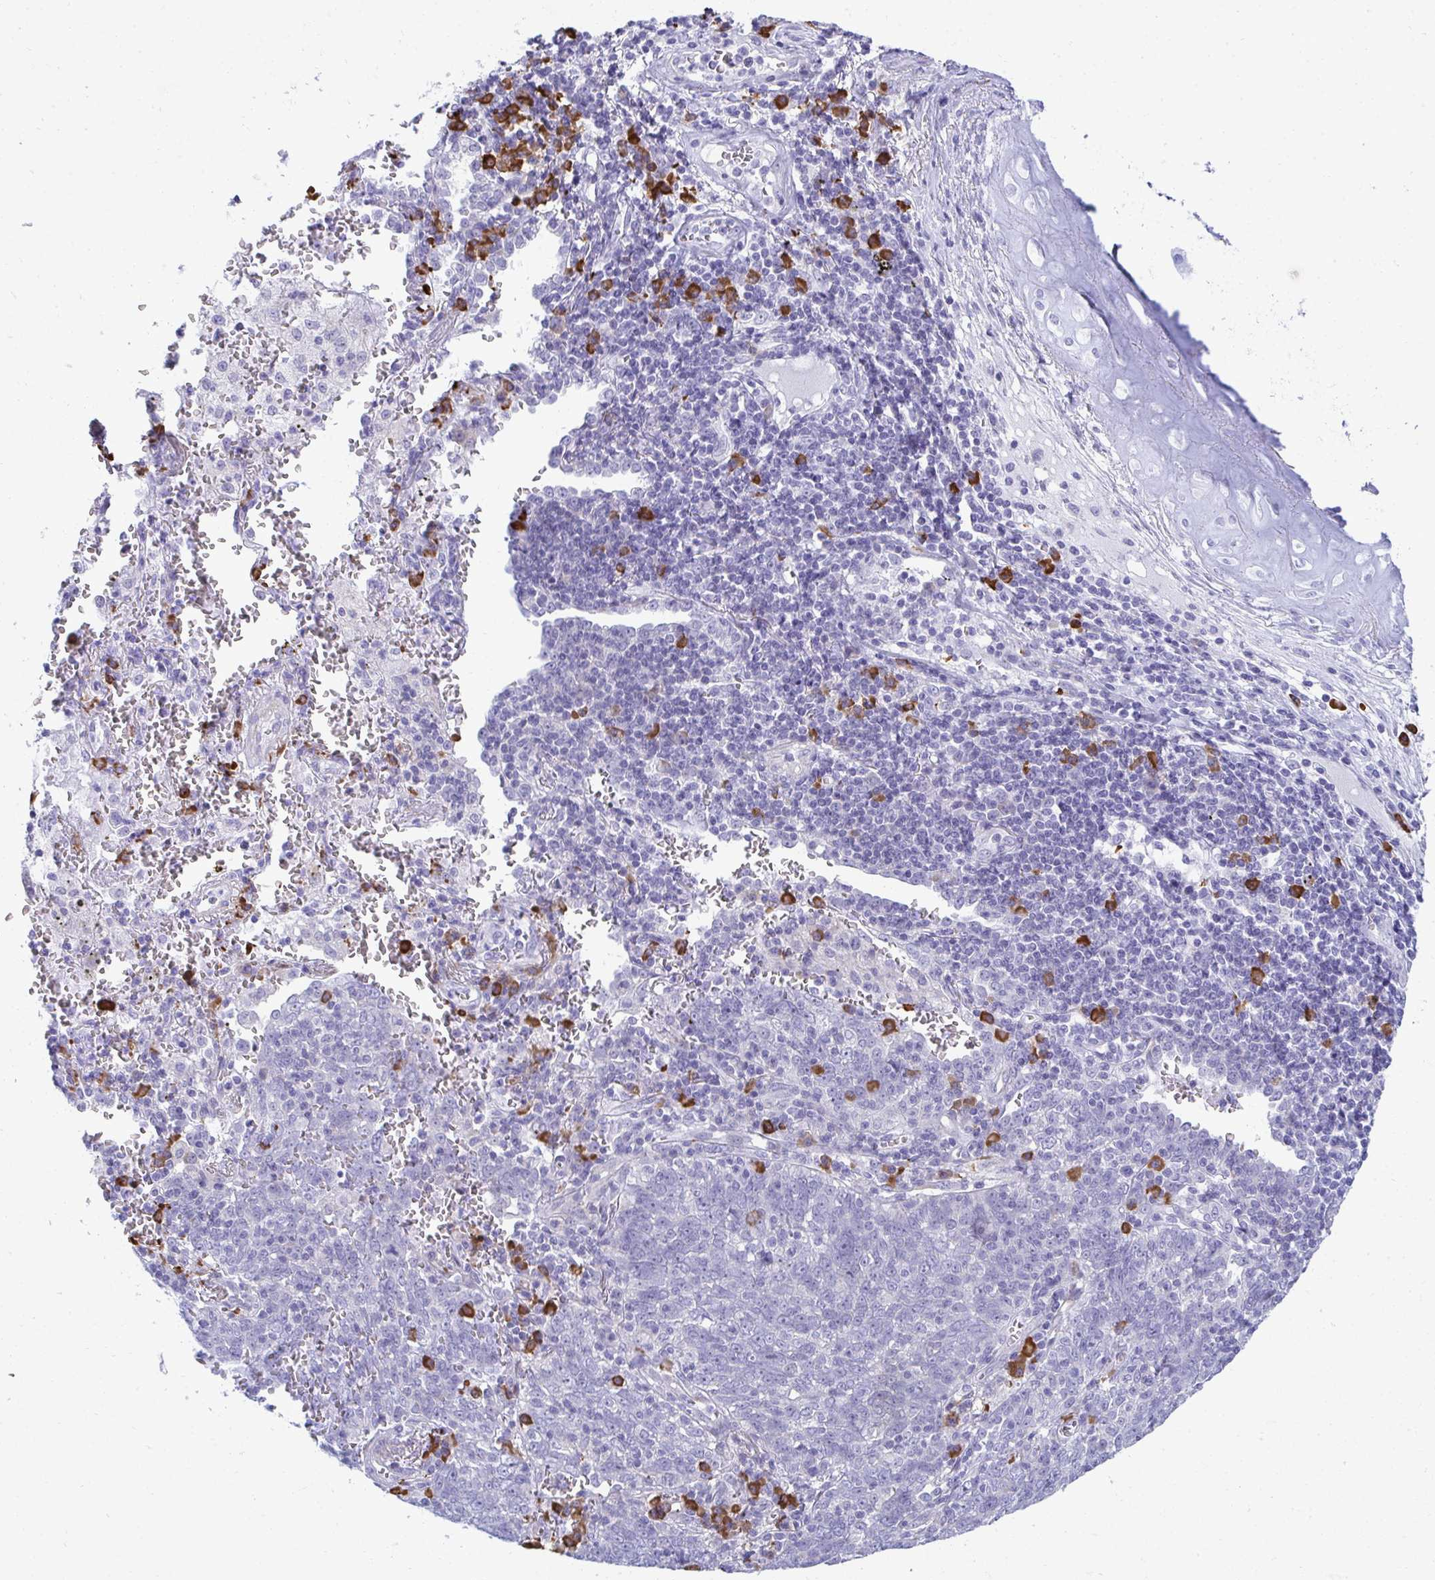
{"staining": {"intensity": "negative", "quantity": "none", "location": "none"}, "tissue": "lung cancer", "cell_type": "Tumor cells", "image_type": "cancer", "snomed": [{"axis": "morphology", "description": "Squamous cell carcinoma, NOS"}, {"axis": "topography", "description": "Lung"}], "caption": "A high-resolution photomicrograph shows immunohistochemistry staining of lung cancer, which displays no significant expression in tumor cells.", "gene": "PUS7L", "patient": {"sex": "female", "age": 72}}